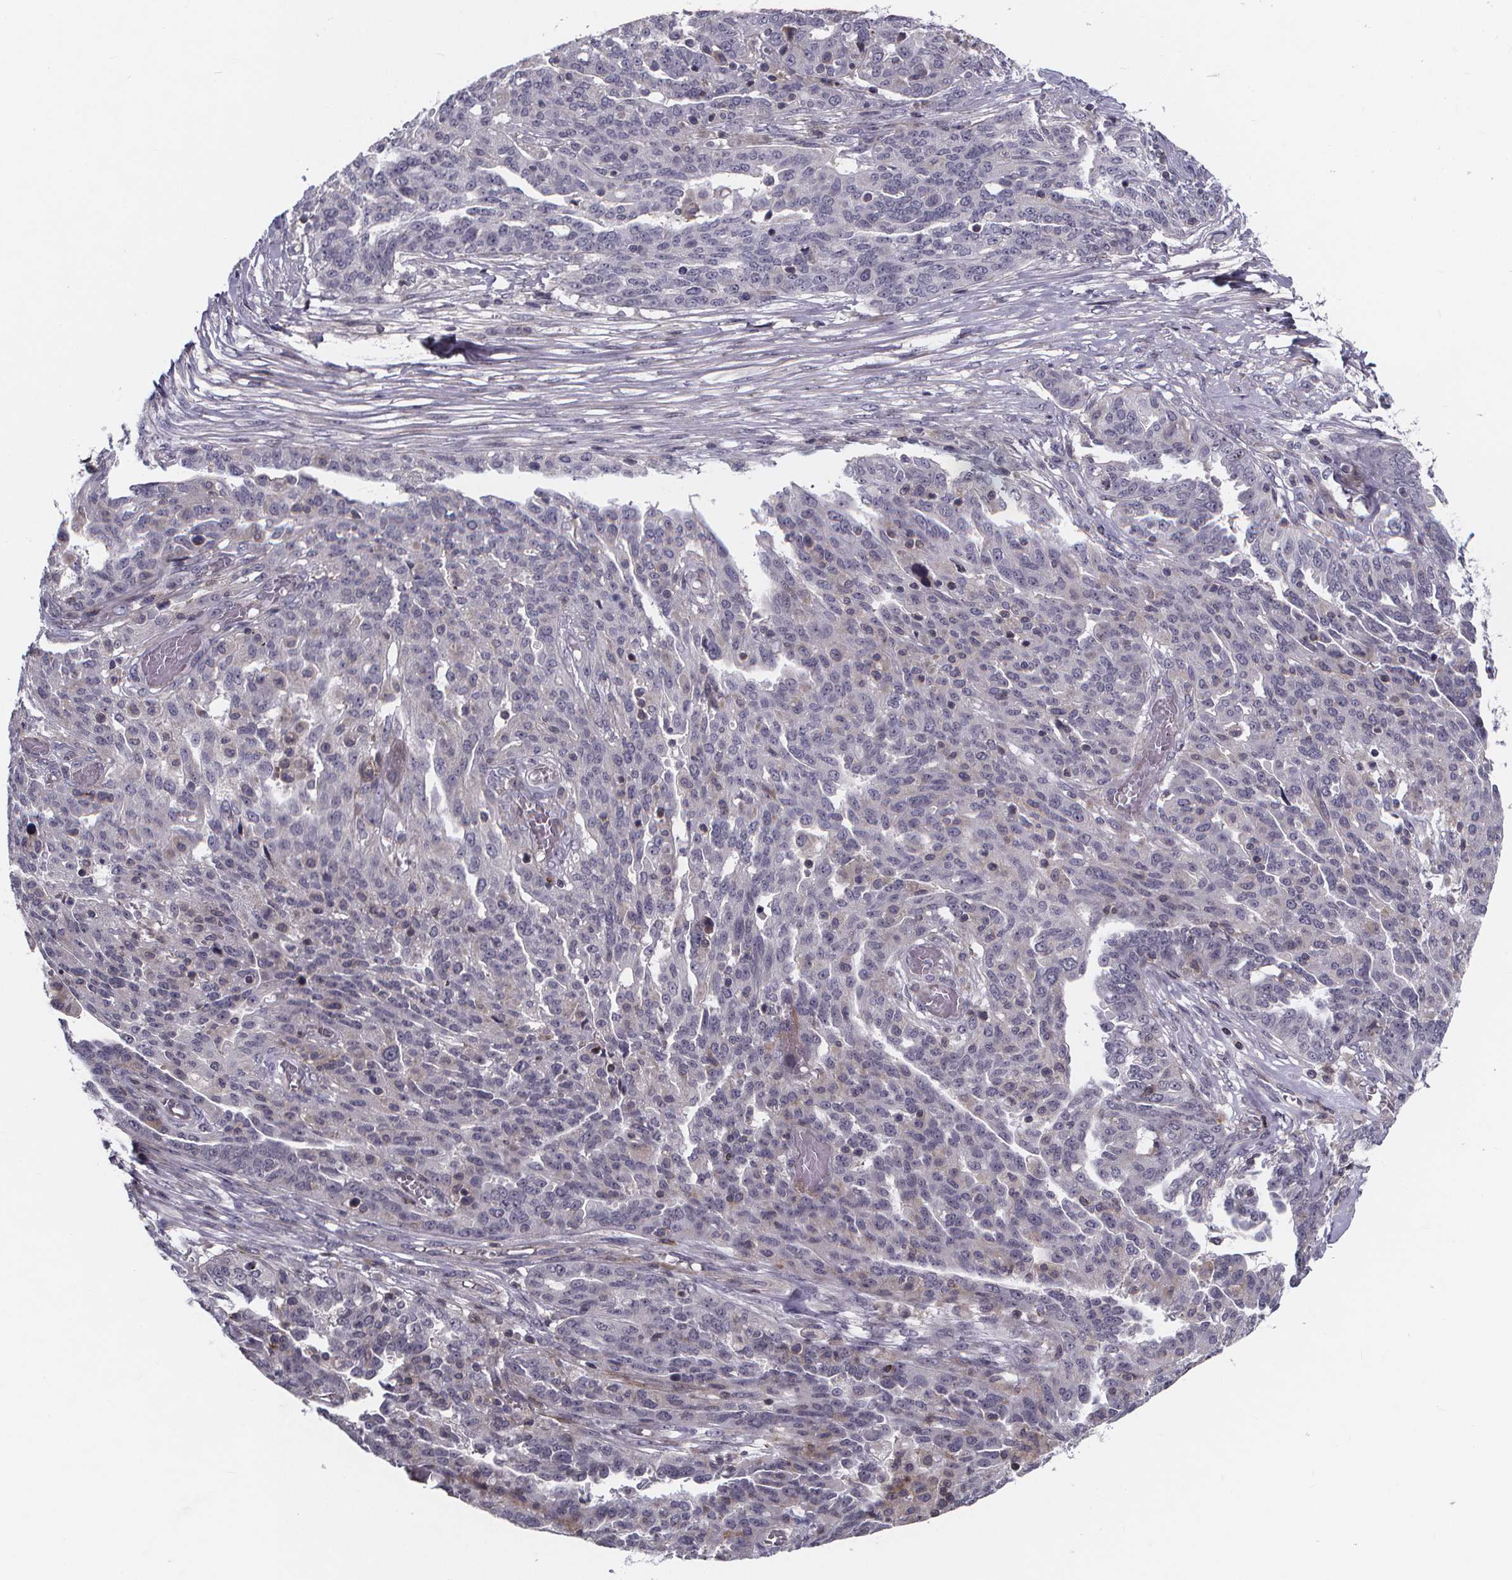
{"staining": {"intensity": "negative", "quantity": "none", "location": "none"}, "tissue": "ovarian cancer", "cell_type": "Tumor cells", "image_type": "cancer", "snomed": [{"axis": "morphology", "description": "Cystadenocarcinoma, serous, NOS"}, {"axis": "topography", "description": "Ovary"}], "caption": "Immunohistochemistry (IHC) of serous cystadenocarcinoma (ovarian) displays no expression in tumor cells. (DAB (3,3'-diaminobenzidine) IHC with hematoxylin counter stain).", "gene": "FBXW2", "patient": {"sex": "female", "age": 67}}